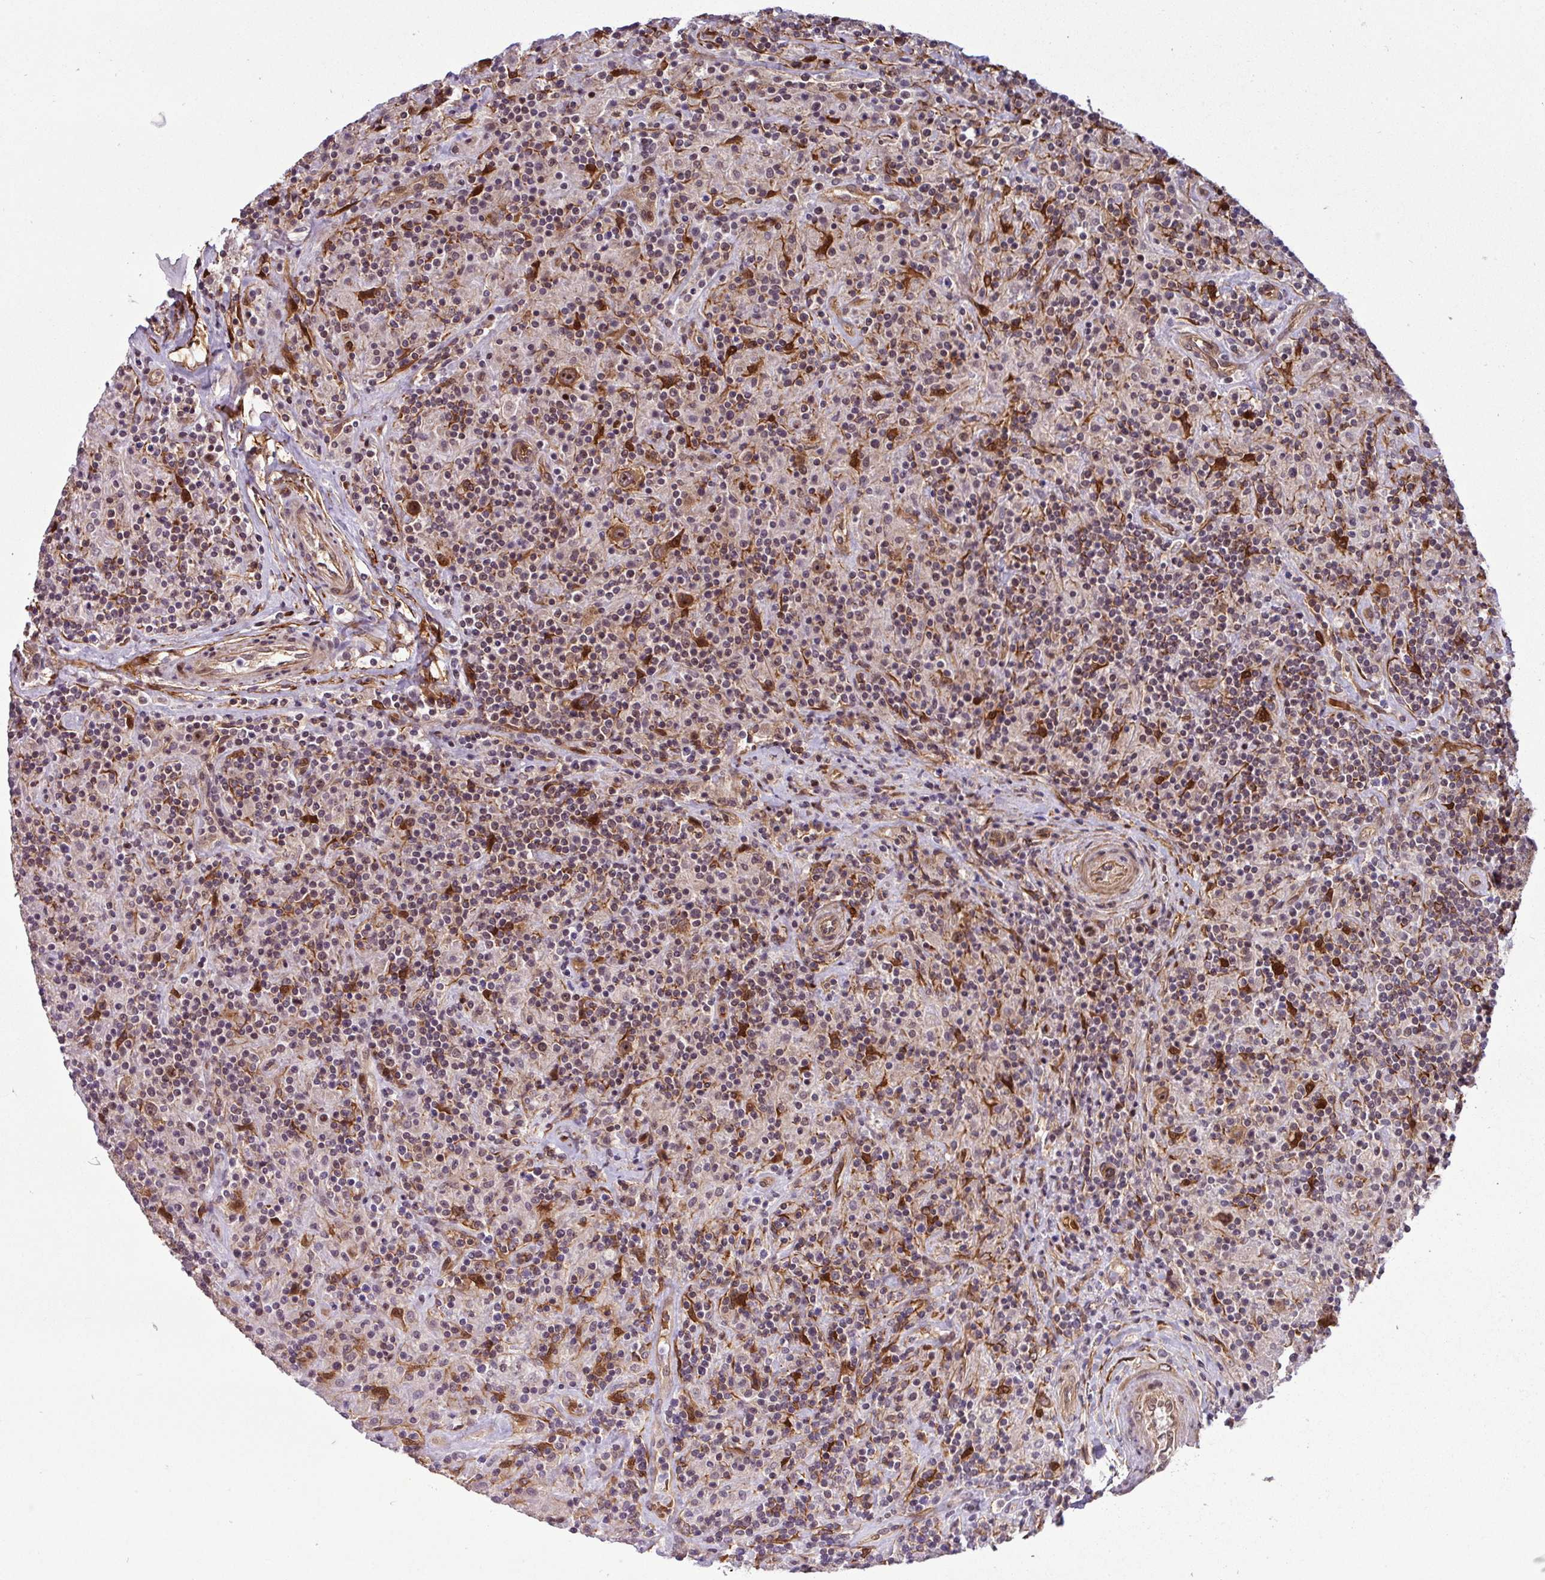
{"staining": {"intensity": "moderate", "quantity": ">75%", "location": "cytoplasmic/membranous,nuclear"}, "tissue": "lymphoma", "cell_type": "Tumor cells", "image_type": "cancer", "snomed": [{"axis": "morphology", "description": "Hodgkin's disease, NOS"}, {"axis": "topography", "description": "Lymph node"}], "caption": "Brown immunohistochemical staining in lymphoma displays moderate cytoplasmic/membranous and nuclear positivity in approximately >75% of tumor cells.", "gene": "C7orf50", "patient": {"sex": "male", "age": 70}}